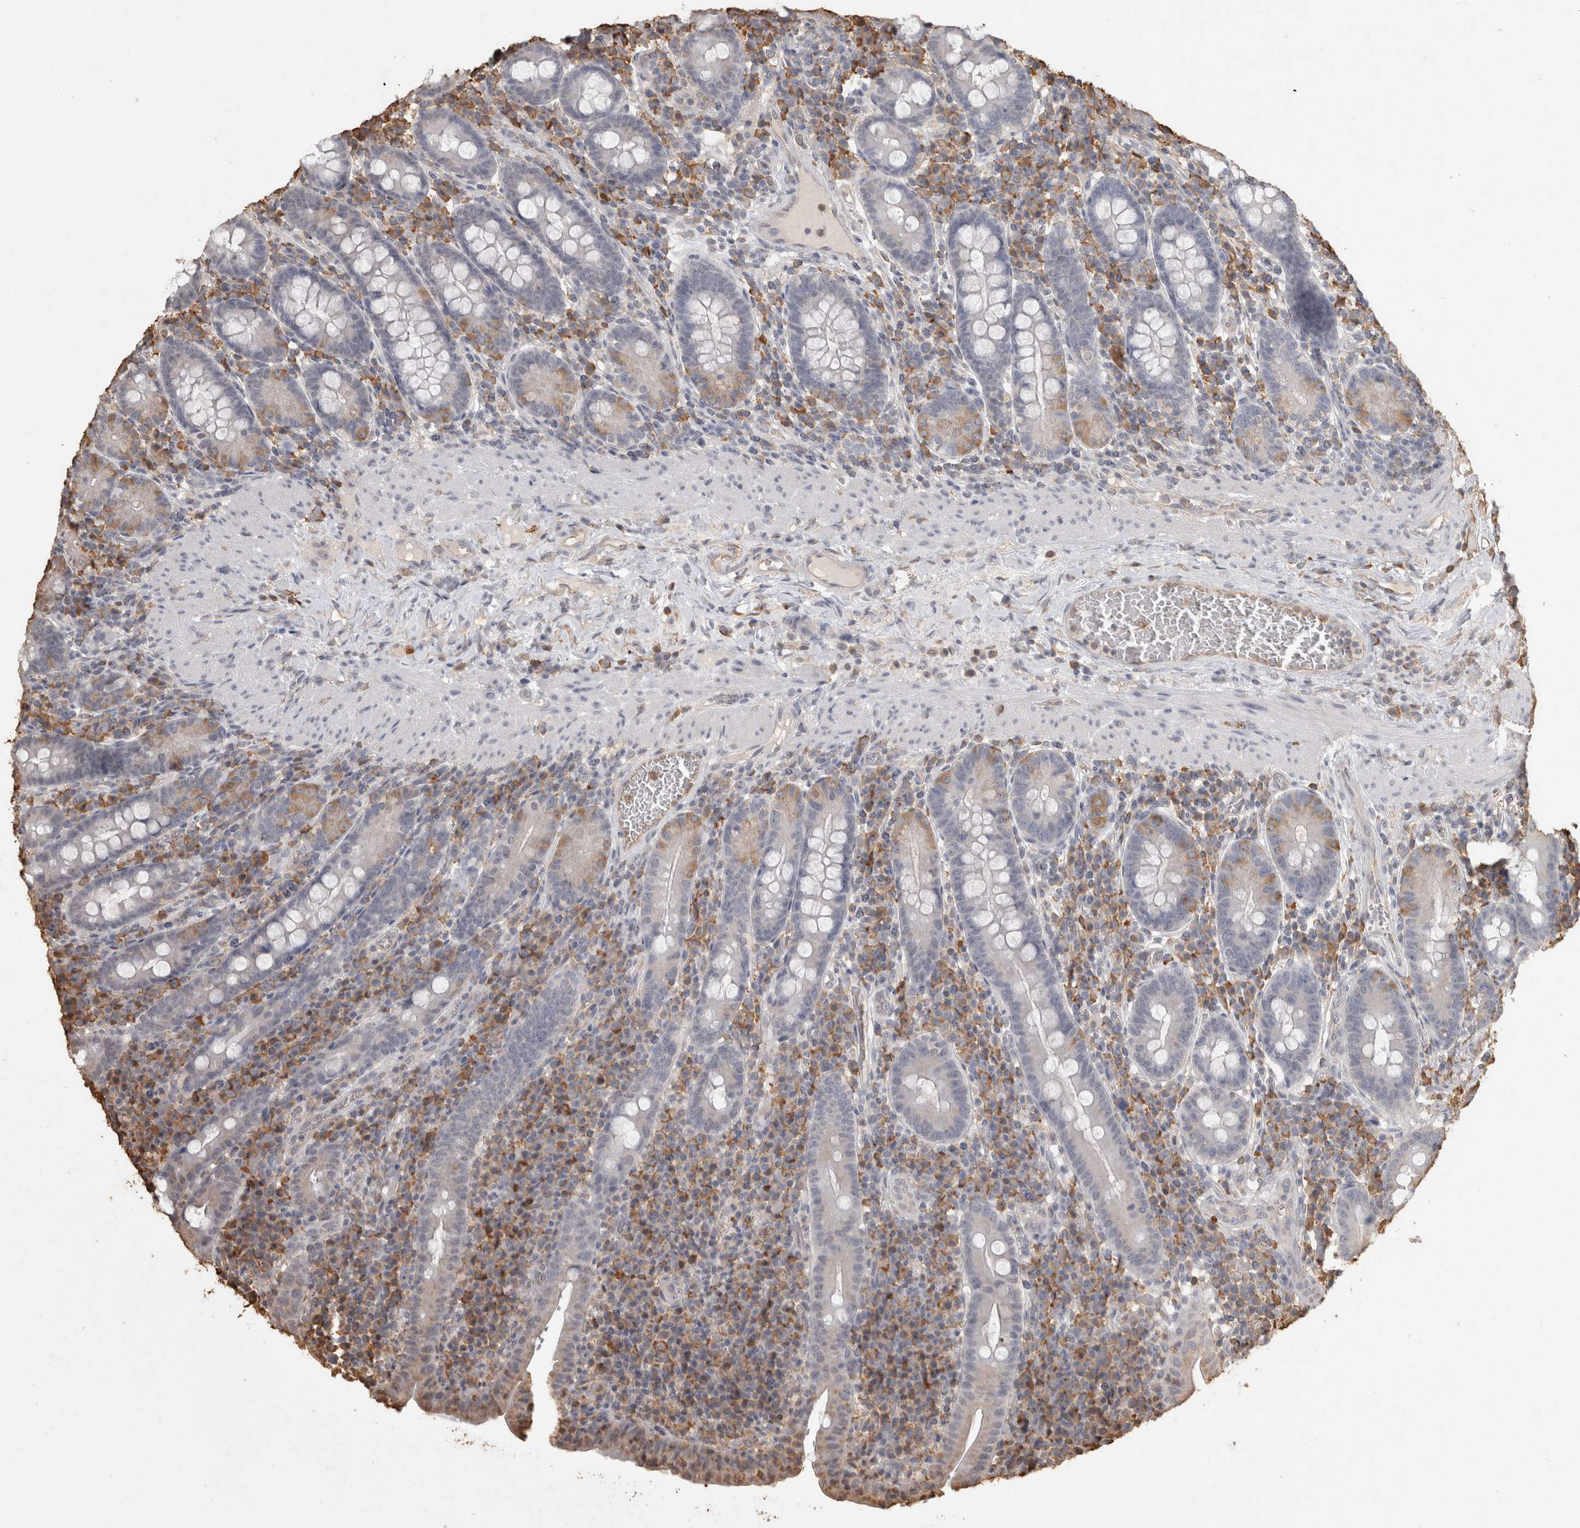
{"staining": {"intensity": "moderate", "quantity": "<25%", "location": "cytoplasmic/membranous"}, "tissue": "duodenum", "cell_type": "Glandular cells", "image_type": "normal", "snomed": [{"axis": "morphology", "description": "Normal tissue, NOS"}, {"axis": "morphology", "description": "Adenocarcinoma, NOS"}, {"axis": "topography", "description": "Pancreas"}, {"axis": "topography", "description": "Duodenum"}], "caption": "IHC staining of normal duodenum, which exhibits low levels of moderate cytoplasmic/membranous expression in approximately <25% of glandular cells indicating moderate cytoplasmic/membranous protein expression. The staining was performed using DAB (3,3'-diaminobenzidine) (brown) for protein detection and nuclei were counterstained in hematoxylin (blue).", "gene": "REPS2", "patient": {"sex": "male", "age": 50}}